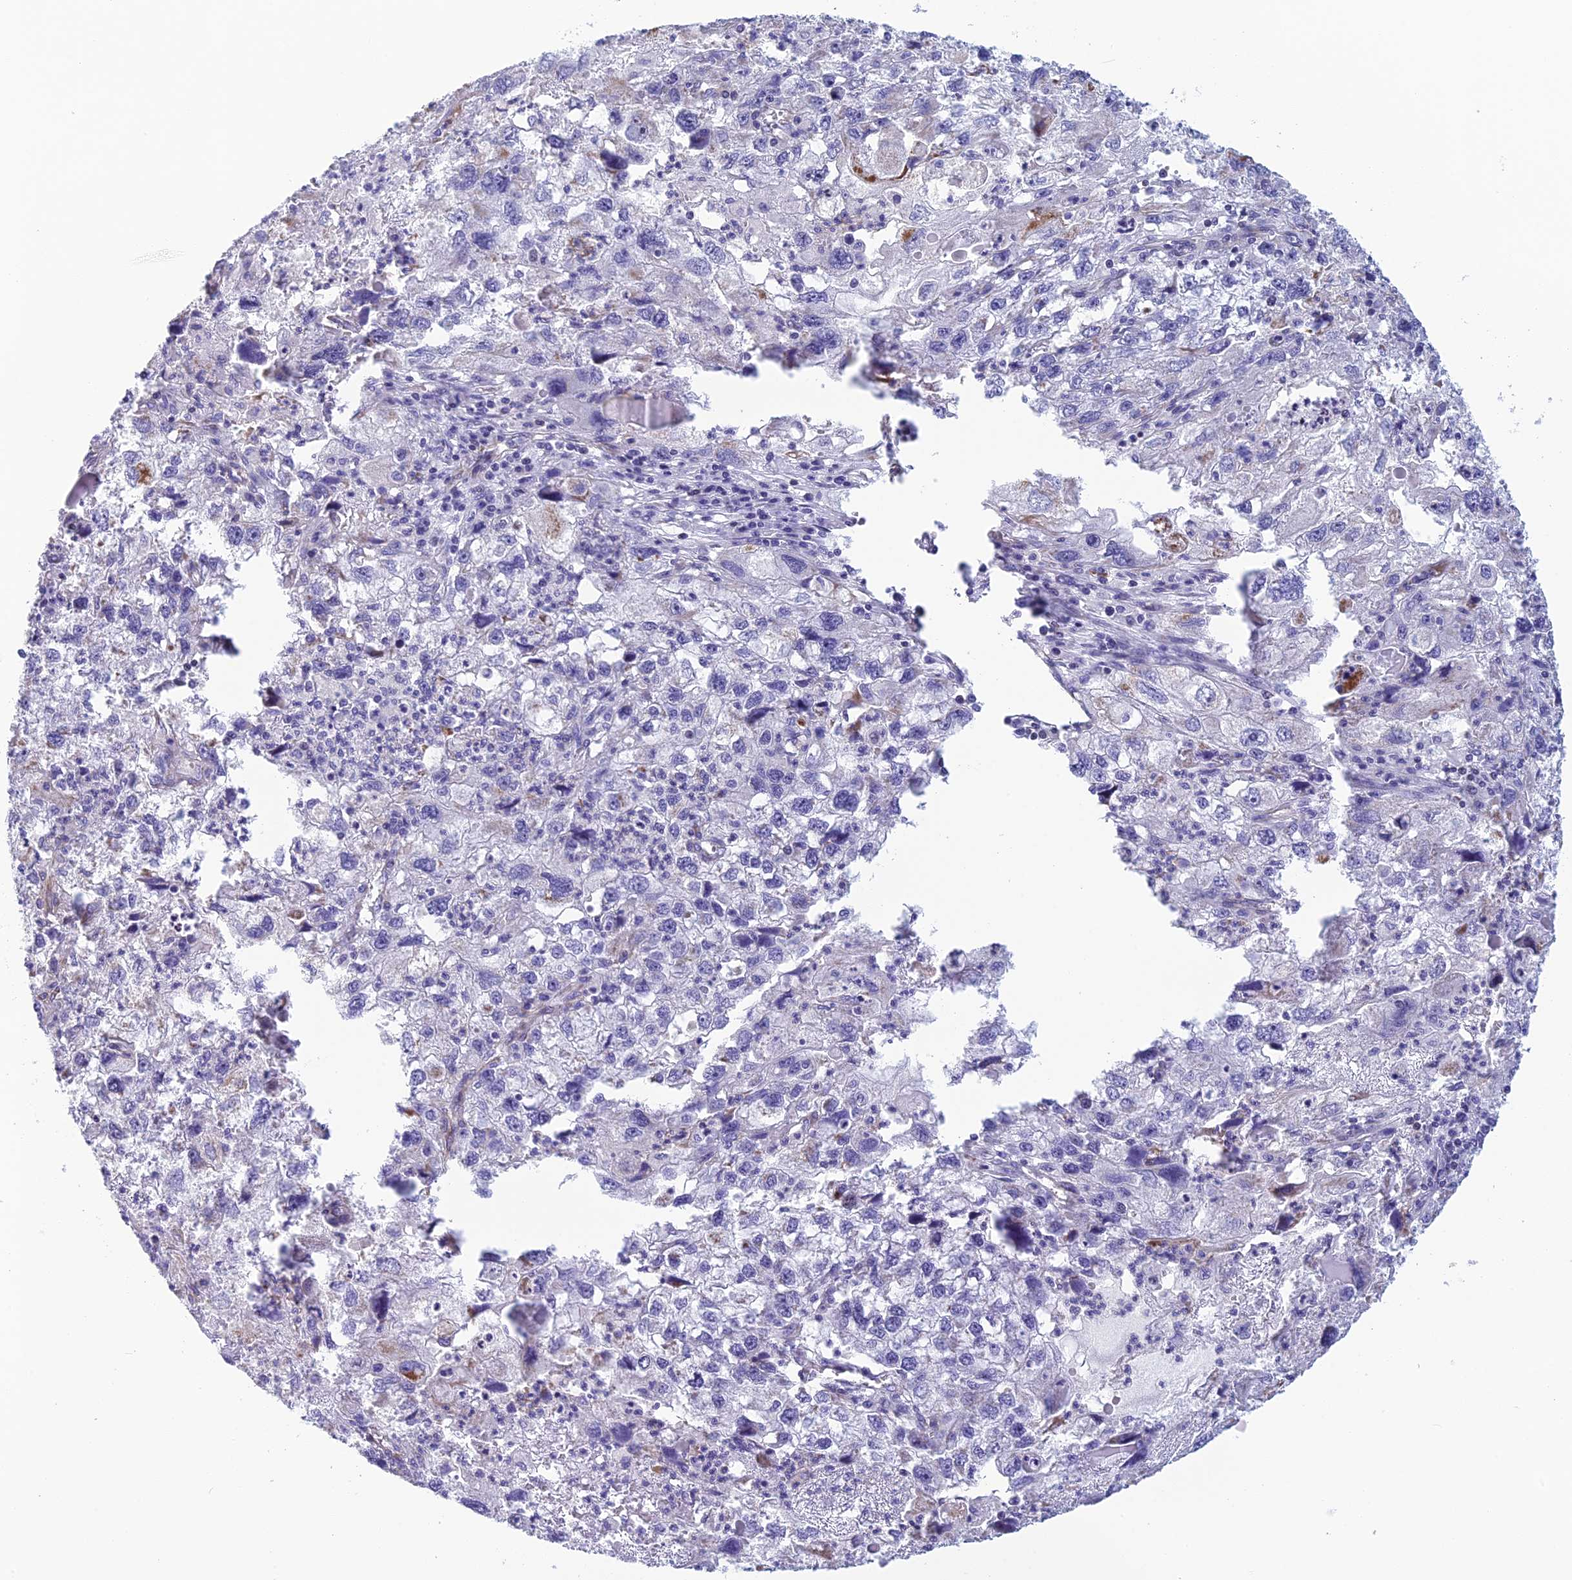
{"staining": {"intensity": "negative", "quantity": "none", "location": "none"}, "tissue": "endometrial cancer", "cell_type": "Tumor cells", "image_type": "cancer", "snomed": [{"axis": "morphology", "description": "Adenocarcinoma, NOS"}, {"axis": "topography", "description": "Endometrium"}], "caption": "Adenocarcinoma (endometrial) stained for a protein using immunohistochemistry (IHC) shows no staining tumor cells.", "gene": "POMGNT1", "patient": {"sex": "female", "age": 49}}